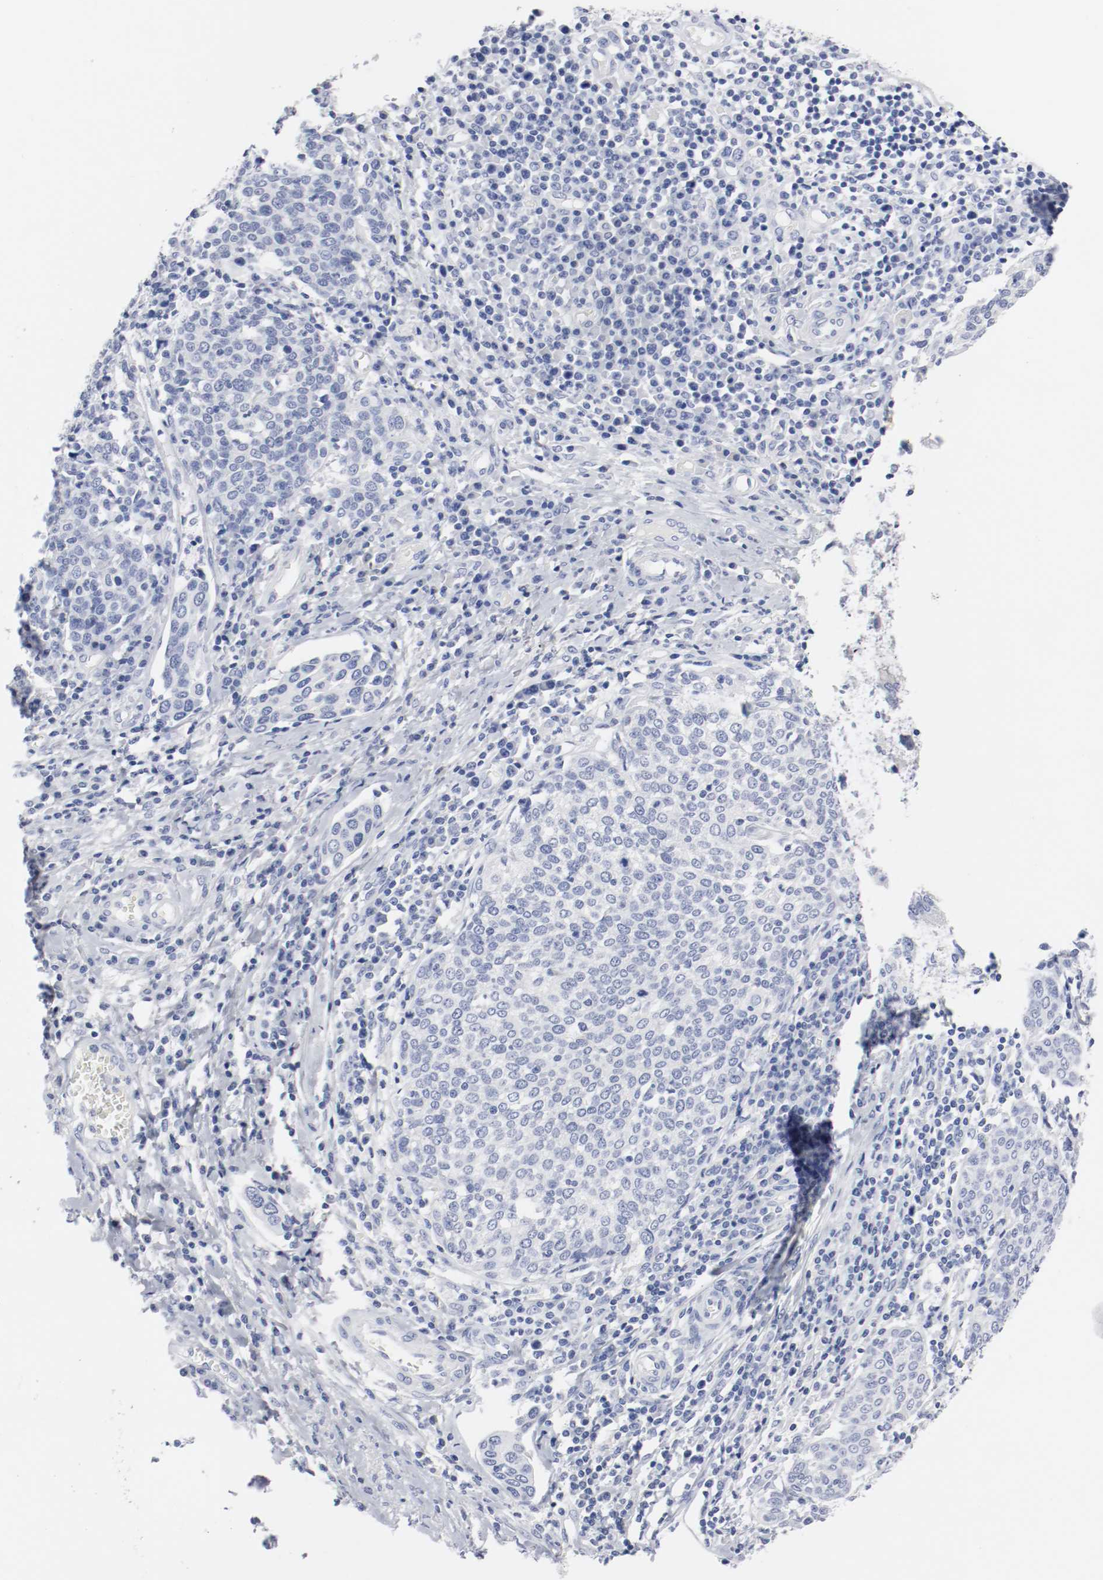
{"staining": {"intensity": "negative", "quantity": "none", "location": "none"}, "tissue": "cervical cancer", "cell_type": "Tumor cells", "image_type": "cancer", "snomed": [{"axis": "morphology", "description": "Squamous cell carcinoma, NOS"}, {"axis": "topography", "description": "Cervix"}], "caption": "Immunohistochemistry micrograph of neoplastic tissue: squamous cell carcinoma (cervical) stained with DAB (3,3'-diaminobenzidine) shows no significant protein expression in tumor cells.", "gene": "GAD1", "patient": {"sex": "female", "age": 40}}